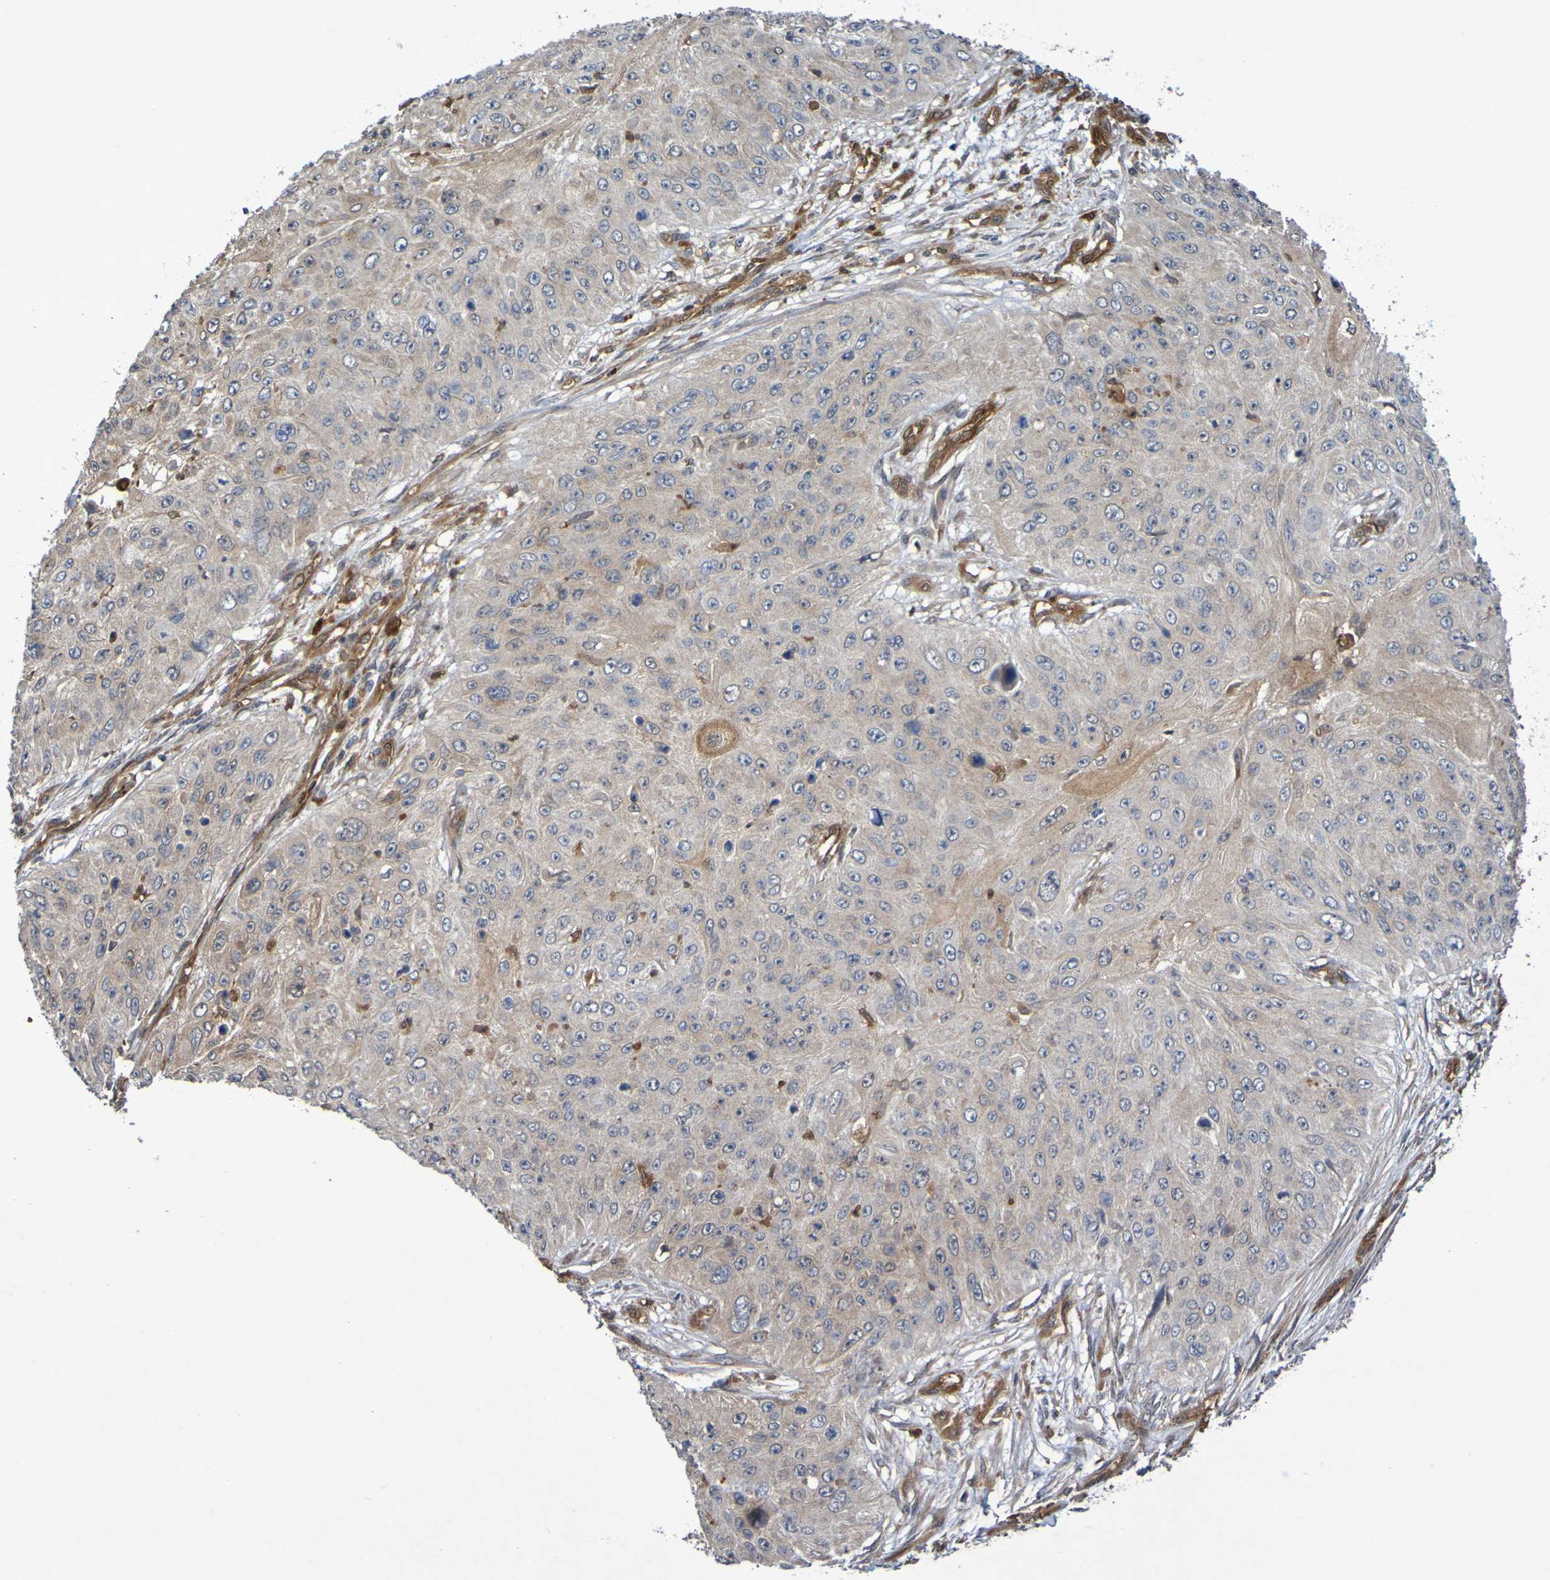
{"staining": {"intensity": "weak", "quantity": ">75%", "location": "cytoplasmic/membranous"}, "tissue": "skin cancer", "cell_type": "Tumor cells", "image_type": "cancer", "snomed": [{"axis": "morphology", "description": "Squamous cell carcinoma, NOS"}, {"axis": "topography", "description": "Skin"}], "caption": "An immunohistochemistry (IHC) image of neoplastic tissue is shown. Protein staining in brown highlights weak cytoplasmic/membranous positivity in skin cancer within tumor cells.", "gene": "SERPINB6", "patient": {"sex": "female", "age": 80}}